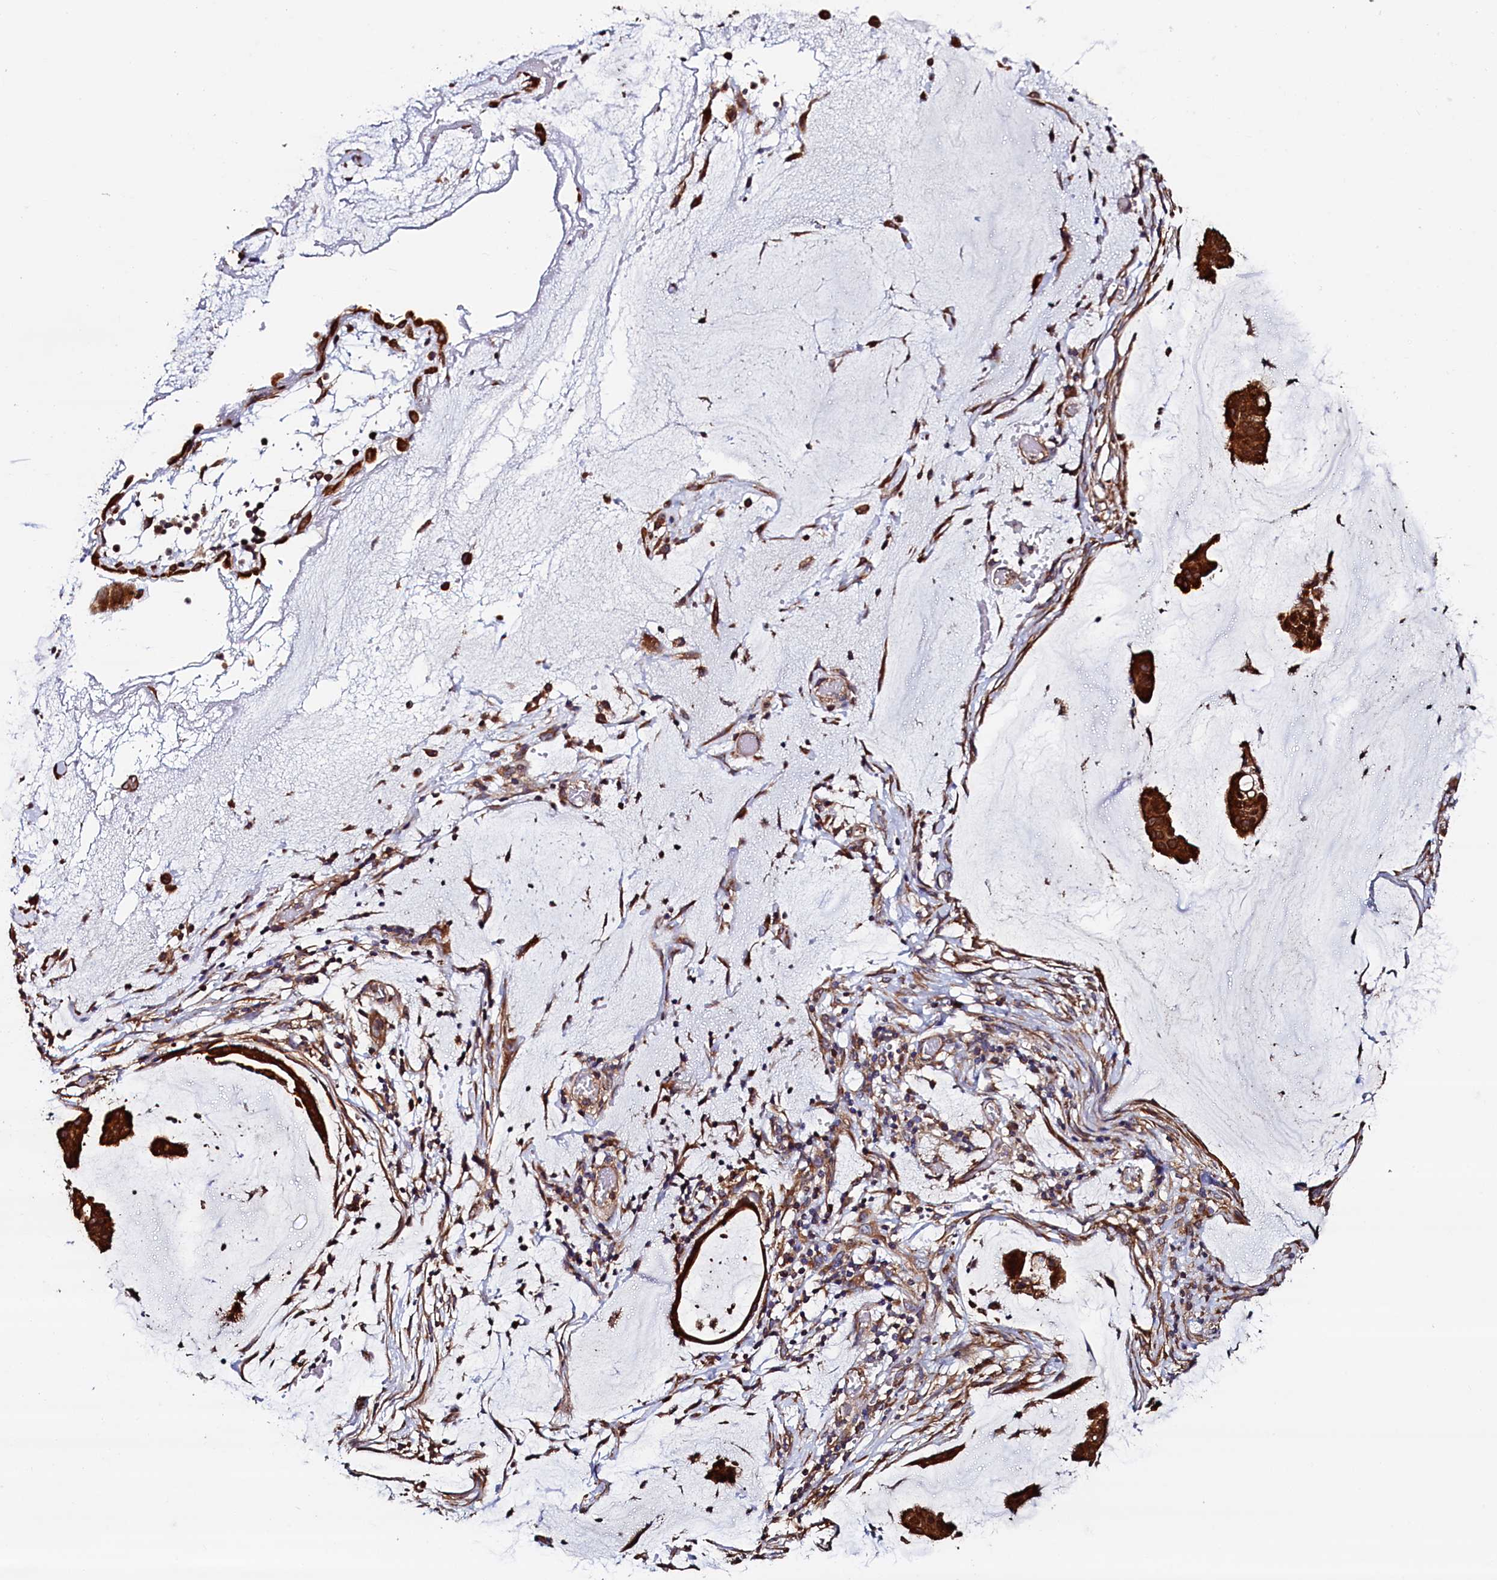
{"staining": {"intensity": "strong", "quantity": ">75%", "location": "cytoplasmic/membranous"}, "tissue": "ovarian cancer", "cell_type": "Tumor cells", "image_type": "cancer", "snomed": [{"axis": "morphology", "description": "Cystadenocarcinoma, mucinous, NOS"}, {"axis": "topography", "description": "Ovary"}], "caption": "Strong cytoplasmic/membranous staining for a protein is seen in approximately >75% of tumor cells of mucinous cystadenocarcinoma (ovarian) using immunohistochemistry.", "gene": "ATXN2L", "patient": {"sex": "female", "age": 73}}